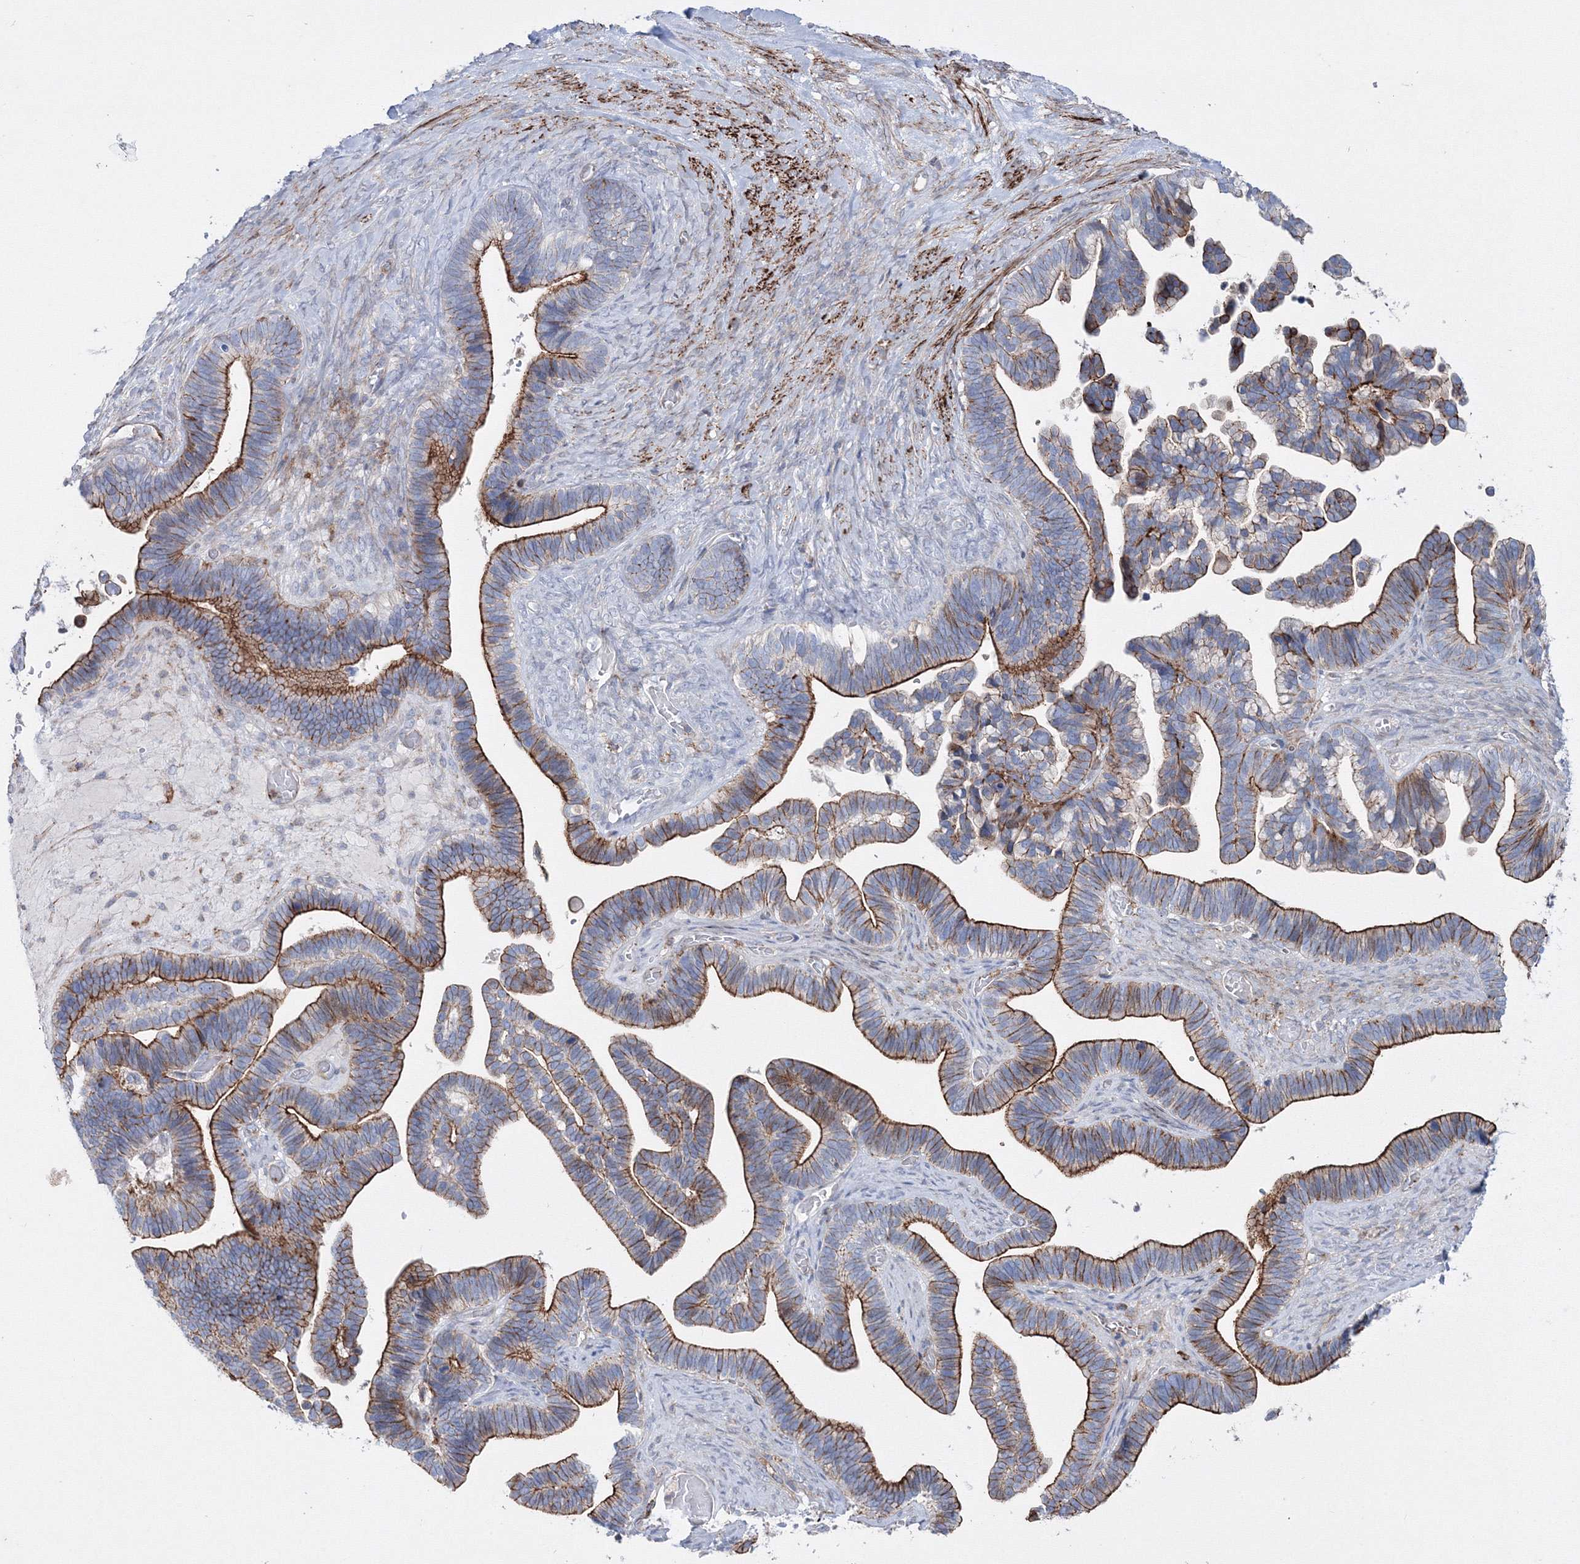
{"staining": {"intensity": "strong", "quantity": ">75%", "location": "cytoplasmic/membranous"}, "tissue": "ovarian cancer", "cell_type": "Tumor cells", "image_type": "cancer", "snomed": [{"axis": "morphology", "description": "Cystadenocarcinoma, serous, NOS"}, {"axis": "topography", "description": "Ovary"}], "caption": "Human ovarian cancer stained with a brown dye reveals strong cytoplasmic/membranous positive positivity in about >75% of tumor cells.", "gene": "GPR82", "patient": {"sex": "female", "age": 56}}